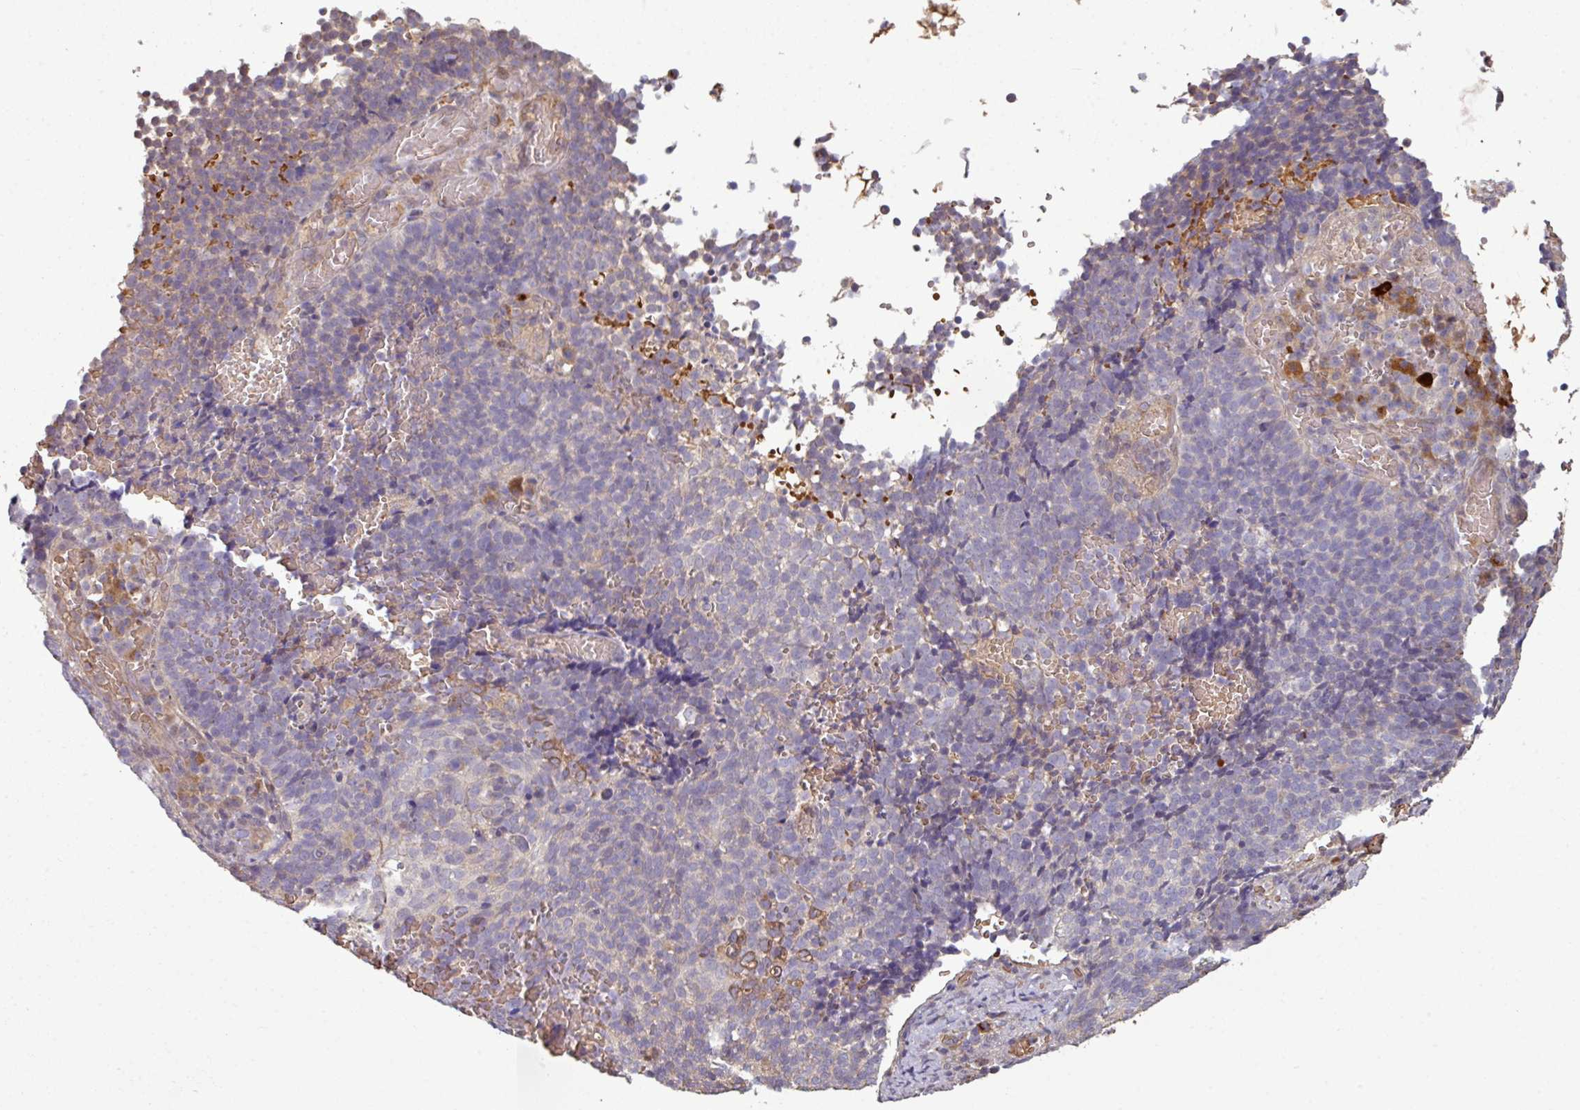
{"staining": {"intensity": "negative", "quantity": "none", "location": "none"}, "tissue": "cervical cancer", "cell_type": "Tumor cells", "image_type": "cancer", "snomed": [{"axis": "morphology", "description": "Normal tissue, NOS"}, {"axis": "morphology", "description": "Squamous cell carcinoma, NOS"}, {"axis": "topography", "description": "Cervix"}], "caption": "This is an IHC histopathology image of human cervical cancer. There is no staining in tumor cells.", "gene": "NHSL2", "patient": {"sex": "female", "age": 39}}